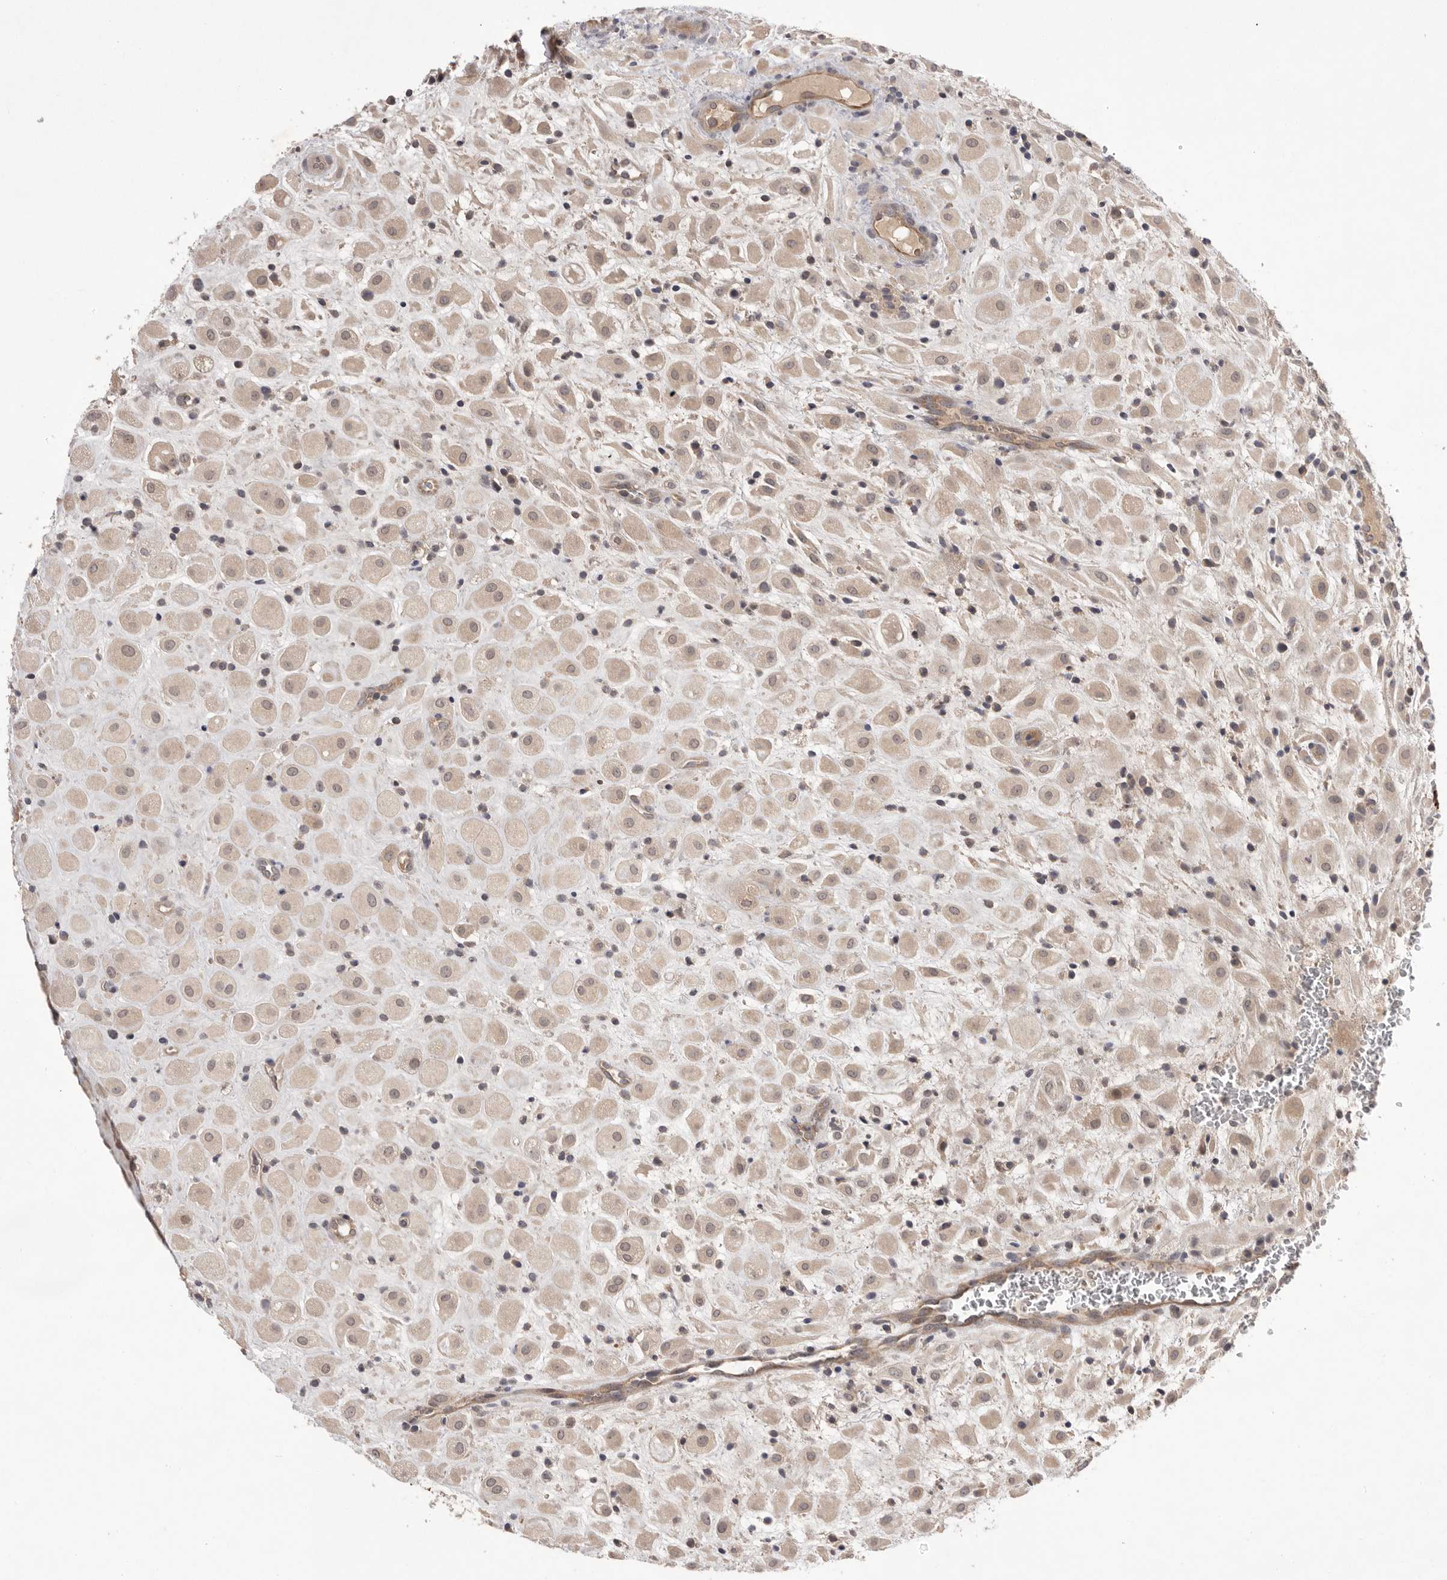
{"staining": {"intensity": "weak", "quantity": ">75%", "location": "cytoplasmic/membranous"}, "tissue": "placenta", "cell_type": "Decidual cells", "image_type": "normal", "snomed": [{"axis": "morphology", "description": "Normal tissue, NOS"}, {"axis": "topography", "description": "Placenta"}], "caption": "Immunohistochemistry (IHC) of unremarkable placenta reveals low levels of weak cytoplasmic/membranous expression in about >75% of decidual cells.", "gene": "NRCAM", "patient": {"sex": "female", "age": 35}}